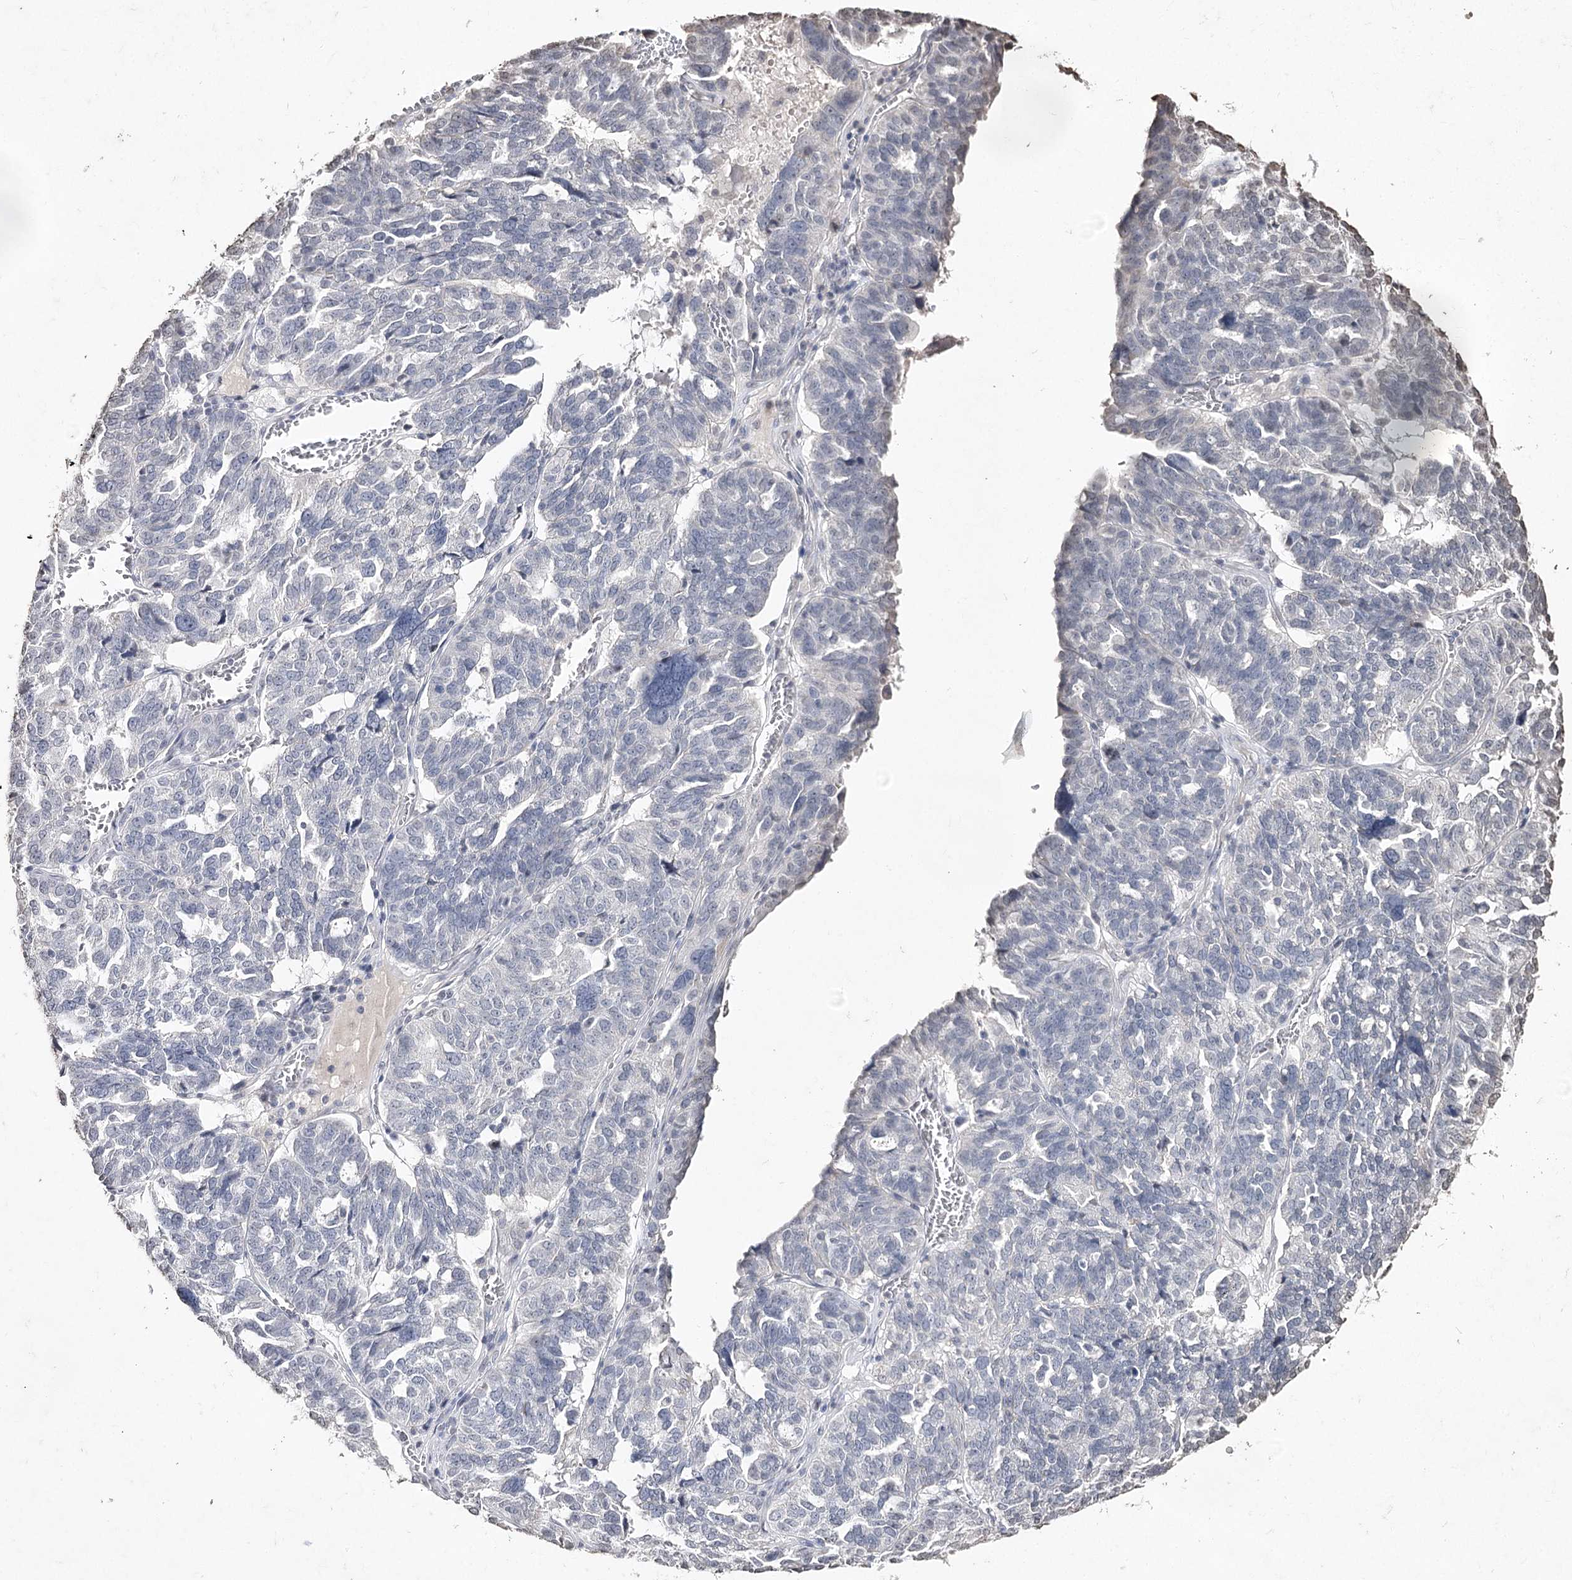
{"staining": {"intensity": "negative", "quantity": "none", "location": "none"}, "tissue": "ovarian cancer", "cell_type": "Tumor cells", "image_type": "cancer", "snomed": [{"axis": "morphology", "description": "Cystadenocarcinoma, serous, NOS"}, {"axis": "topography", "description": "Ovary"}], "caption": "This is an immunohistochemistry histopathology image of ovarian cancer. There is no staining in tumor cells.", "gene": "DMXL1", "patient": {"sex": "female", "age": 59}}